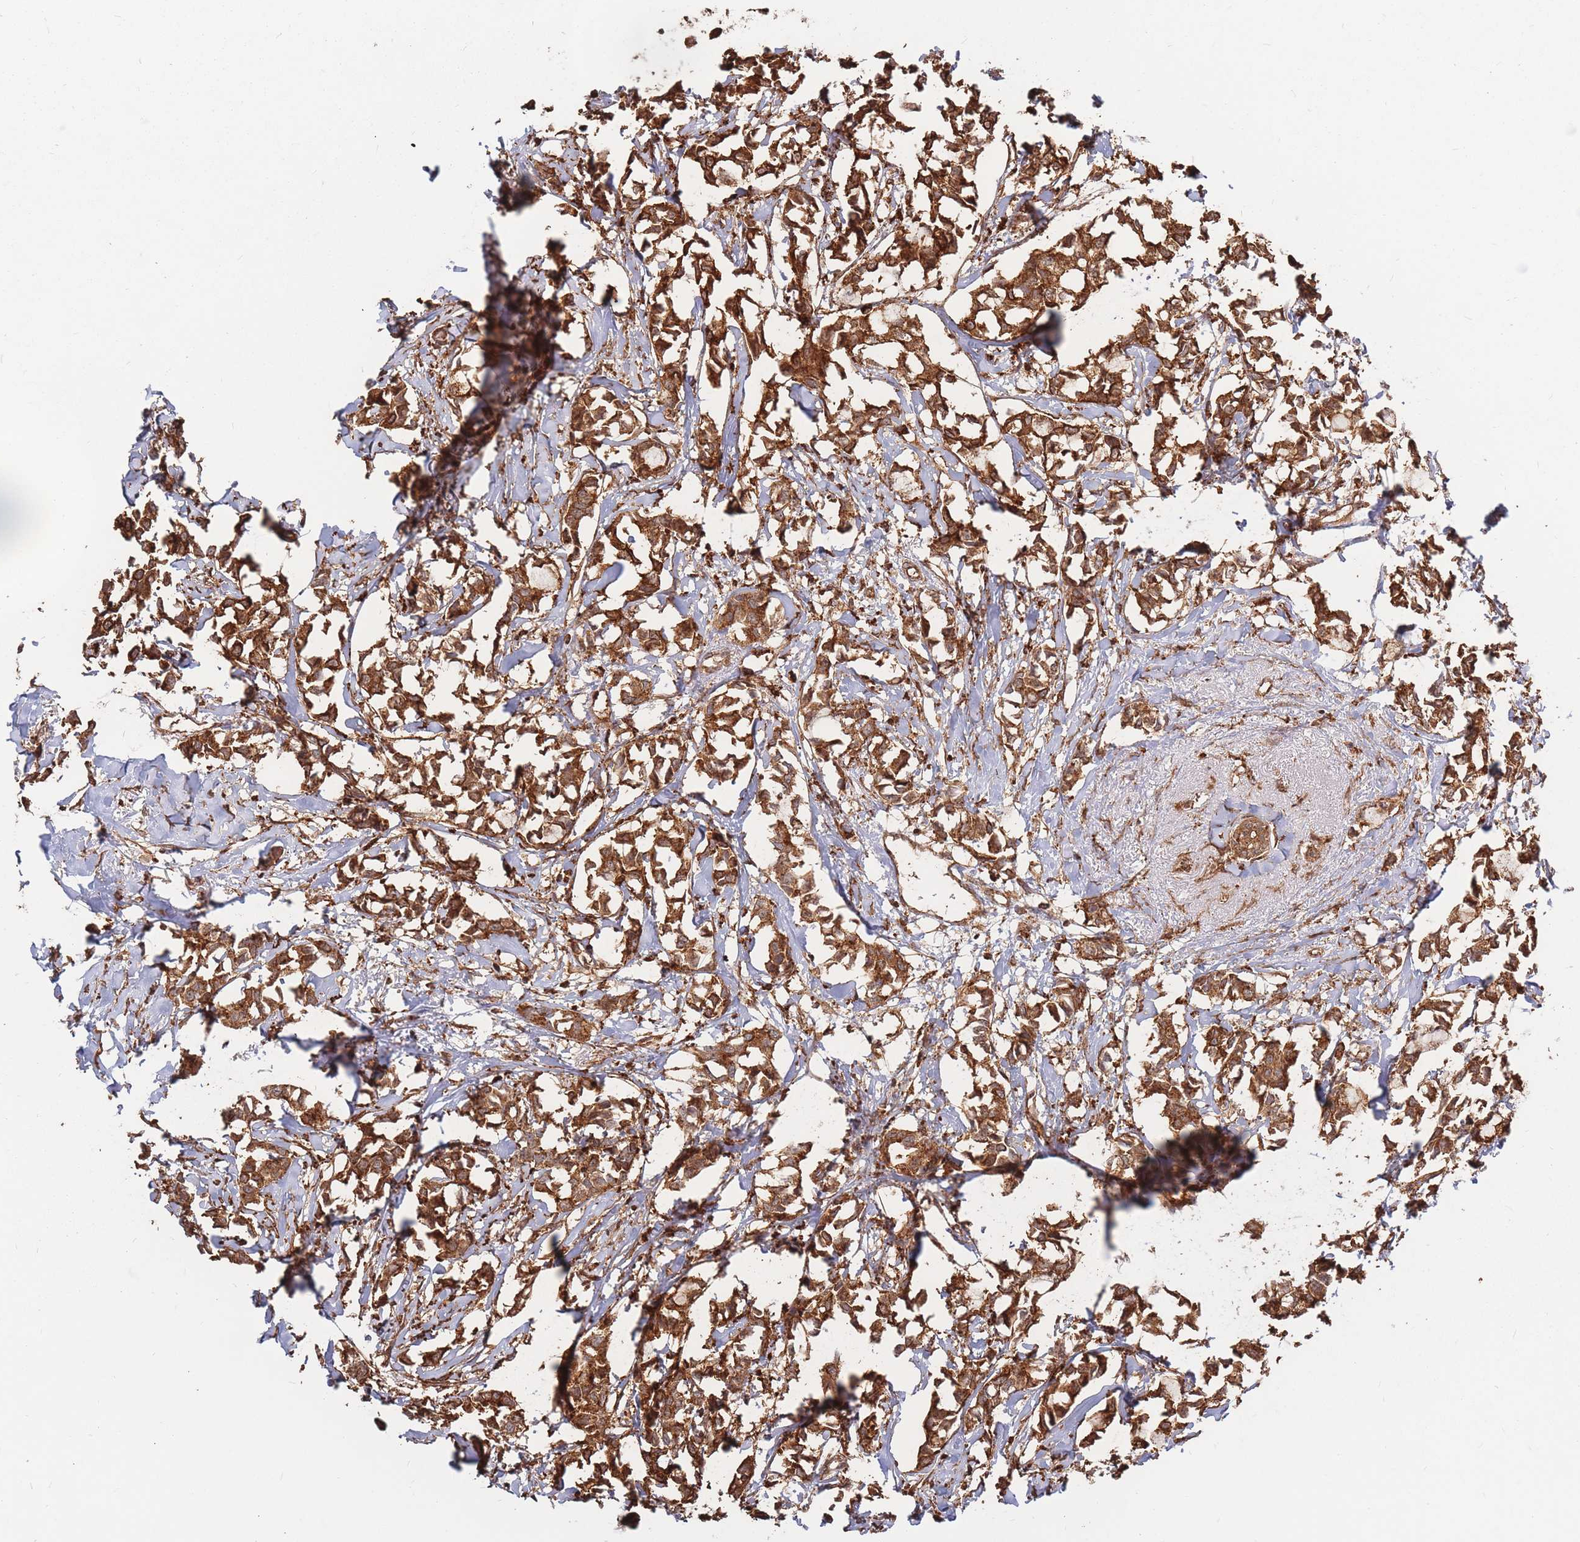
{"staining": {"intensity": "strong", "quantity": ">75%", "location": "cytoplasmic/membranous"}, "tissue": "breast cancer", "cell_type": "Tumor cells", "image_type": "cancer", "snomed": [{"axis": "morphology", "description": "Duct carcinoma"}, {"axis": "topography", "description": "Breast"}], "caption": "Intraductal carcinoma (breast) stained with a brown dye shows strong cytoplasmic/membranous positive expression in approximately >75% of tumor cells.", "gene": "RASSF2", "patient": {"sex": "female", "age": 73}}